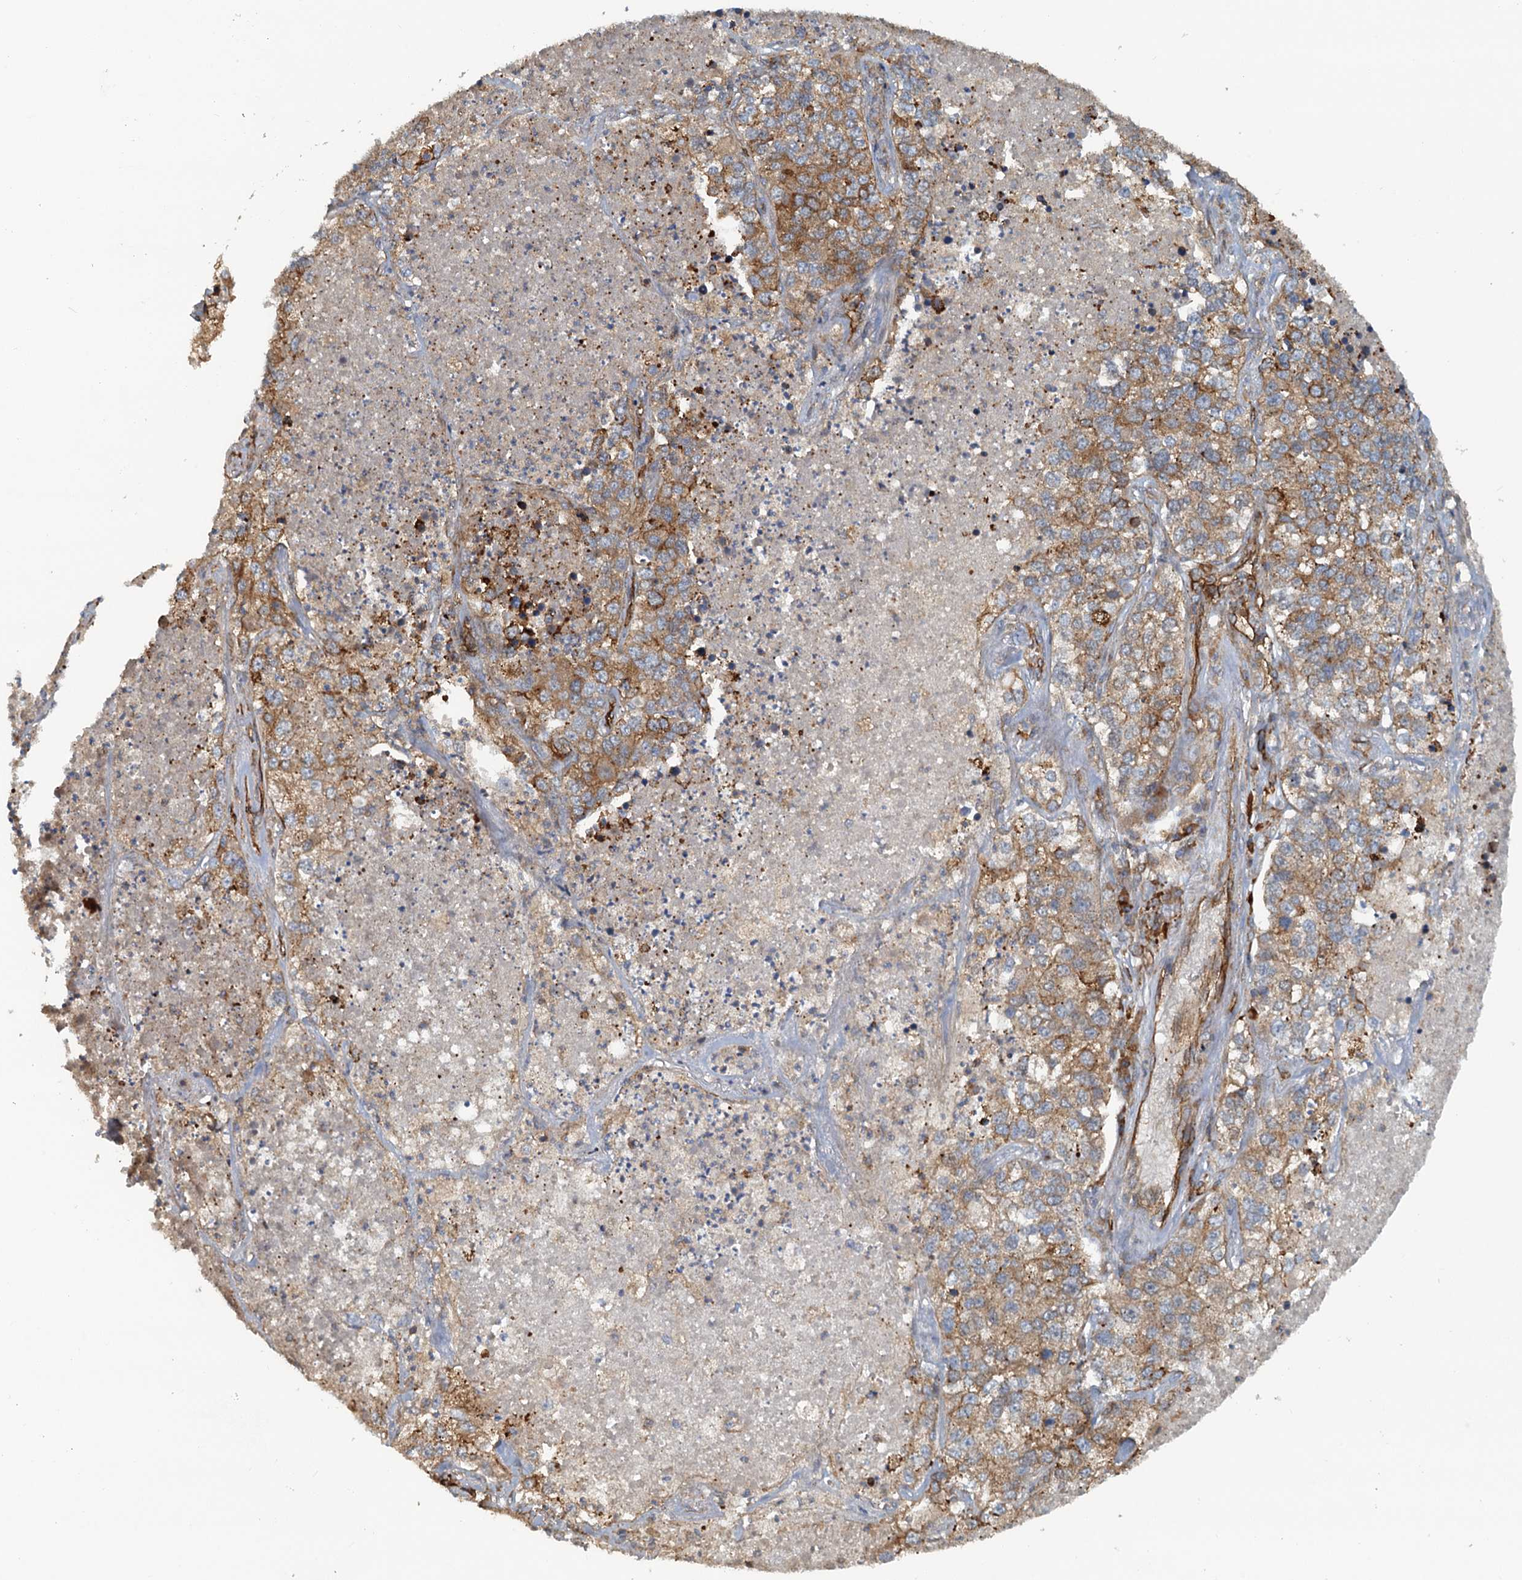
{"staining": {"intensity": "moderate", "quantity": ">75%", "location": "cytoplasmic/membranous"}, "tissue": "lung cancer", "cell_type": "Tumor cells", "image_type": "cancer", "snomed": [{"axis": "morphology", "description": "Adenocarcinoma, NOS"}, {"axis": "topography", "description": "Lung"}], "caption": "Moderate cytoplasmic/membranous staining for a protein is appreciated in about >75% of tumor cells of adenocarcinoma (lung) using immunohistochemistry.", "gene": "NIPAL3", "patient": {"sex": "male", "age": 49}}